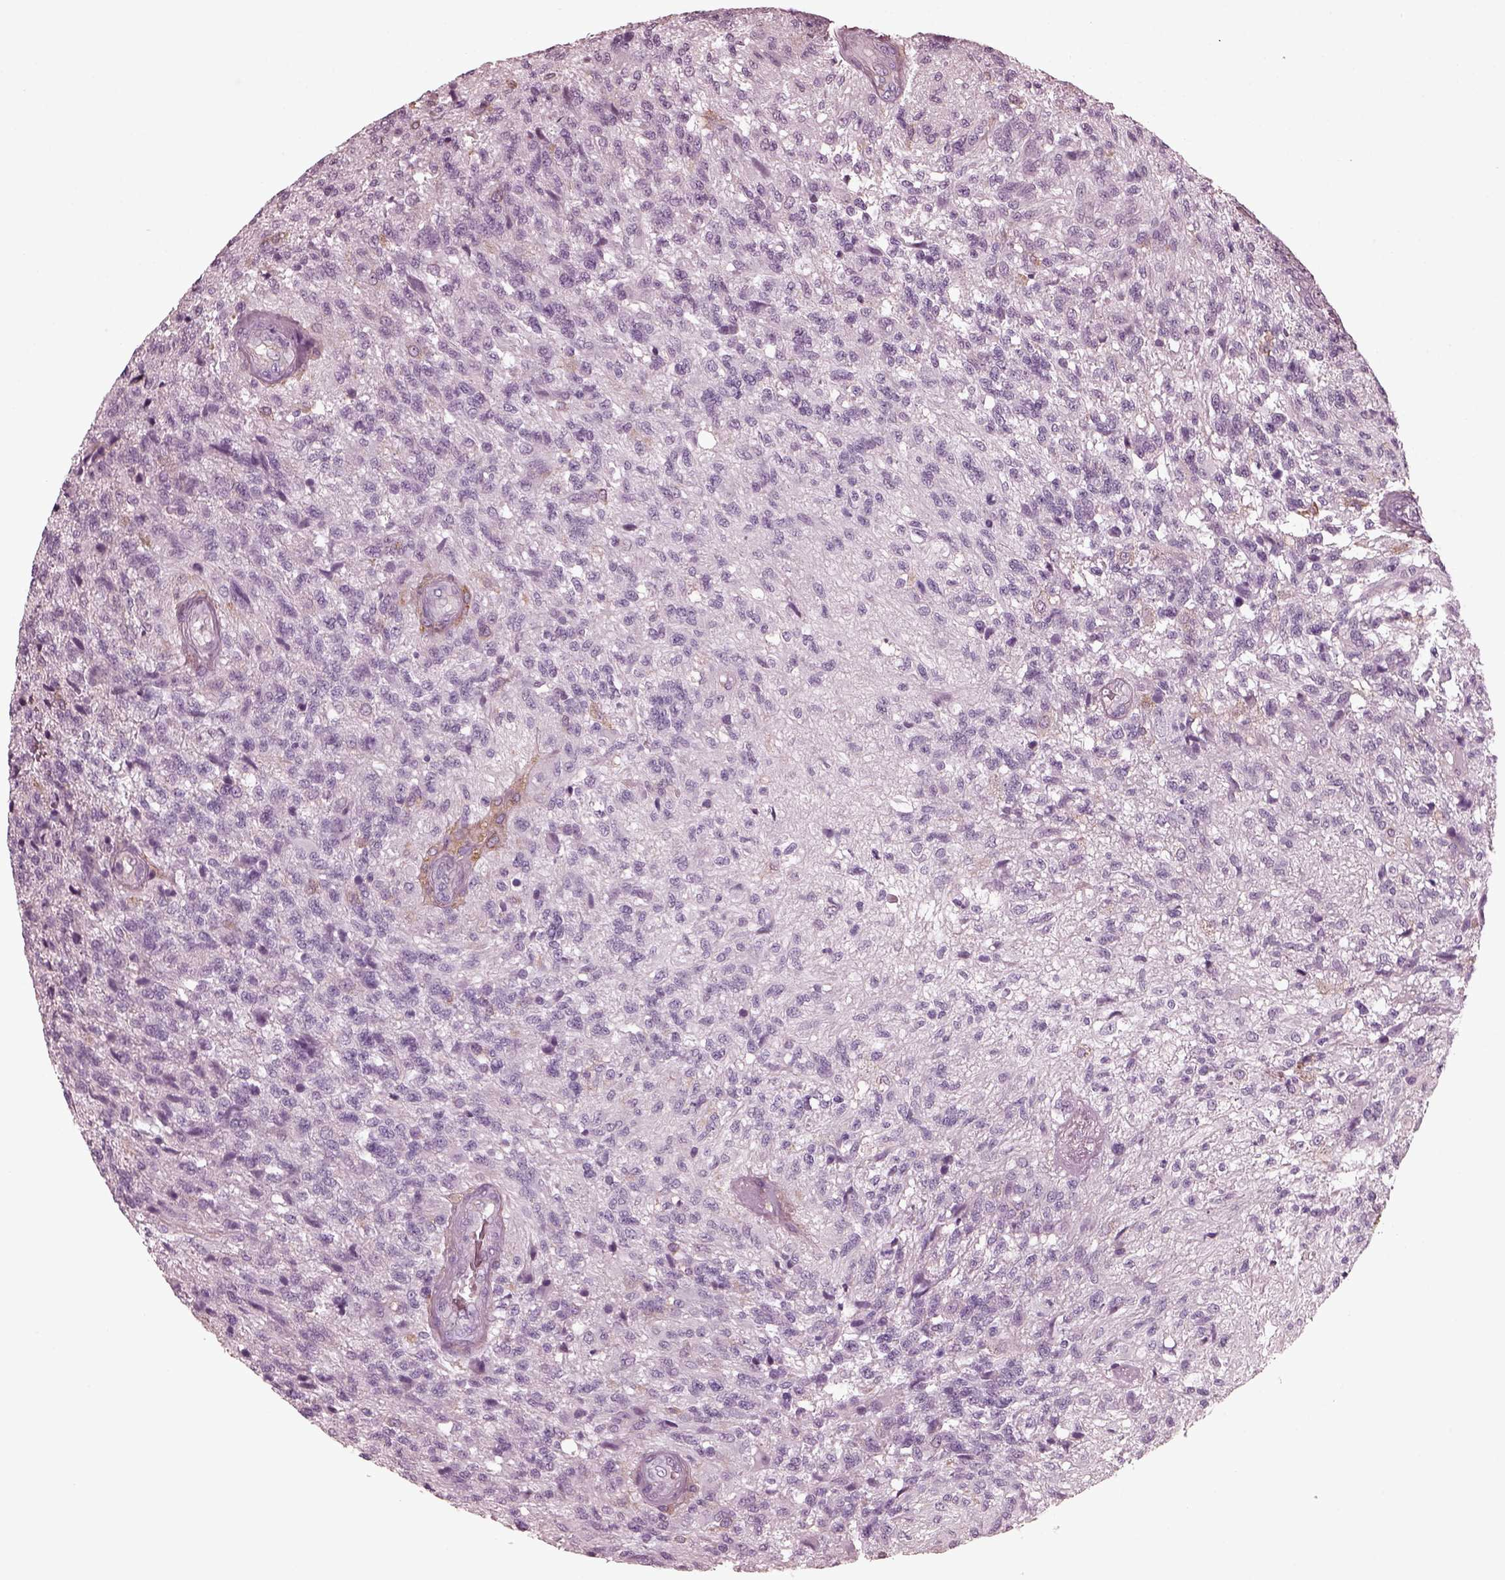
{"staining": {"intensity": "negative", "quantity": "none", "location": "none"}, "tissue": "glioma", "cell_type": "Tumor cells", "image_type": "cancer", "snomed": [{"axis": "morphology", "description": "Glioma, malignant, High grade"}, {"axis": "topography", "description": "Brain"}], "caption": "Immunohistochemistry image of neoplastic tissue: glioma stained with DAB (3,3'-diaminobenzidine) displays no significant protein staining in tumor cells.", "gene": "CGA", "patient": {"sex": "male", "age": 56}}